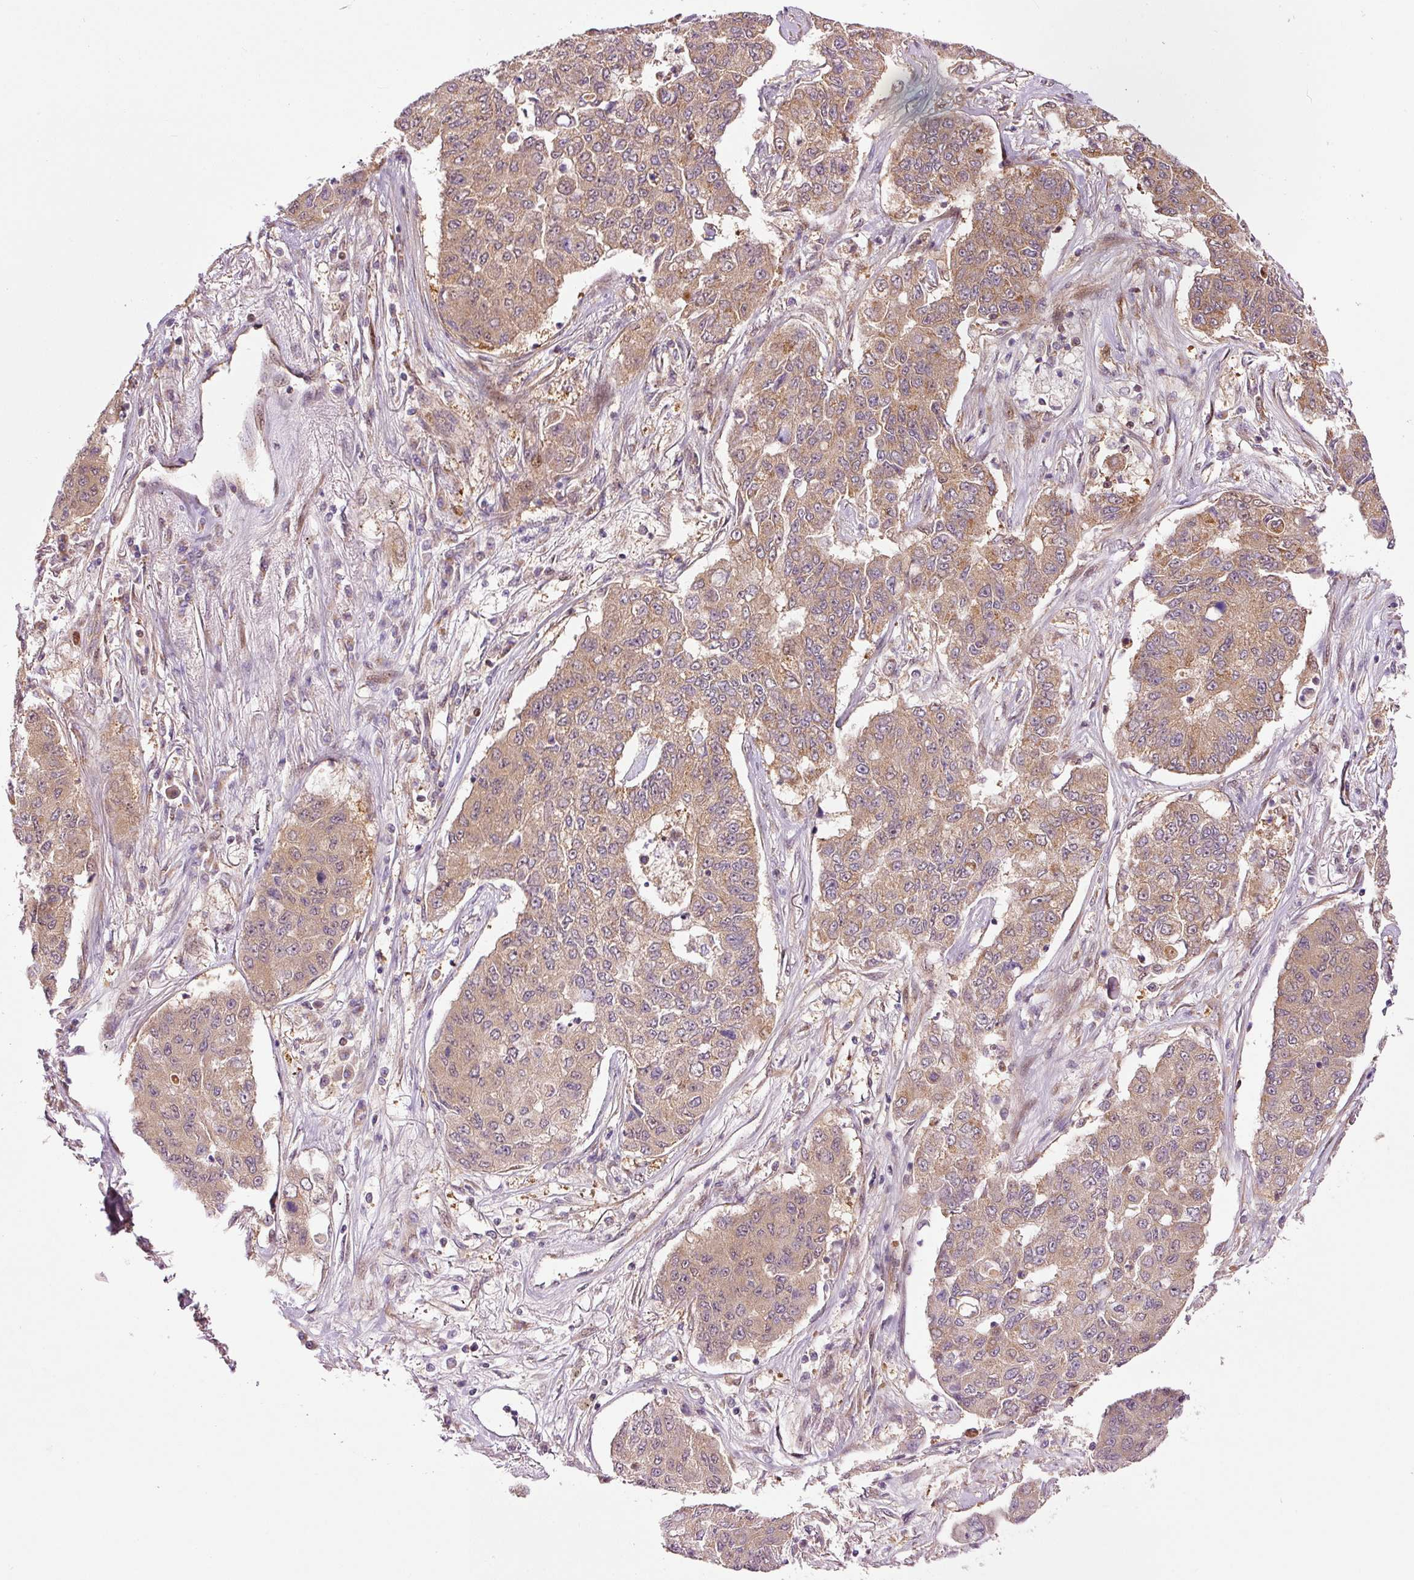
{"staining": {"intensity": "moderate", "quantity": ">75%", "location": "cytoplasmic/membranous"}, "tissue": "lung cancer", "cell_type": "Tumor cells", "image_type": "cancer", "snomed": [{"axis": "morphology", "description": "Squamous cell carcinoma, NOS"}, {"axis": "topography", "description": "Lung"}], "caption": "Immunohistochemical staining of human lung cancer demonstrates medium levels of moderate cytoplasmic/membranous staining in approximately >75% of tumor cells.", "gene": "PPP1R14B", "patient": {"sex": "male", "age": 74}}